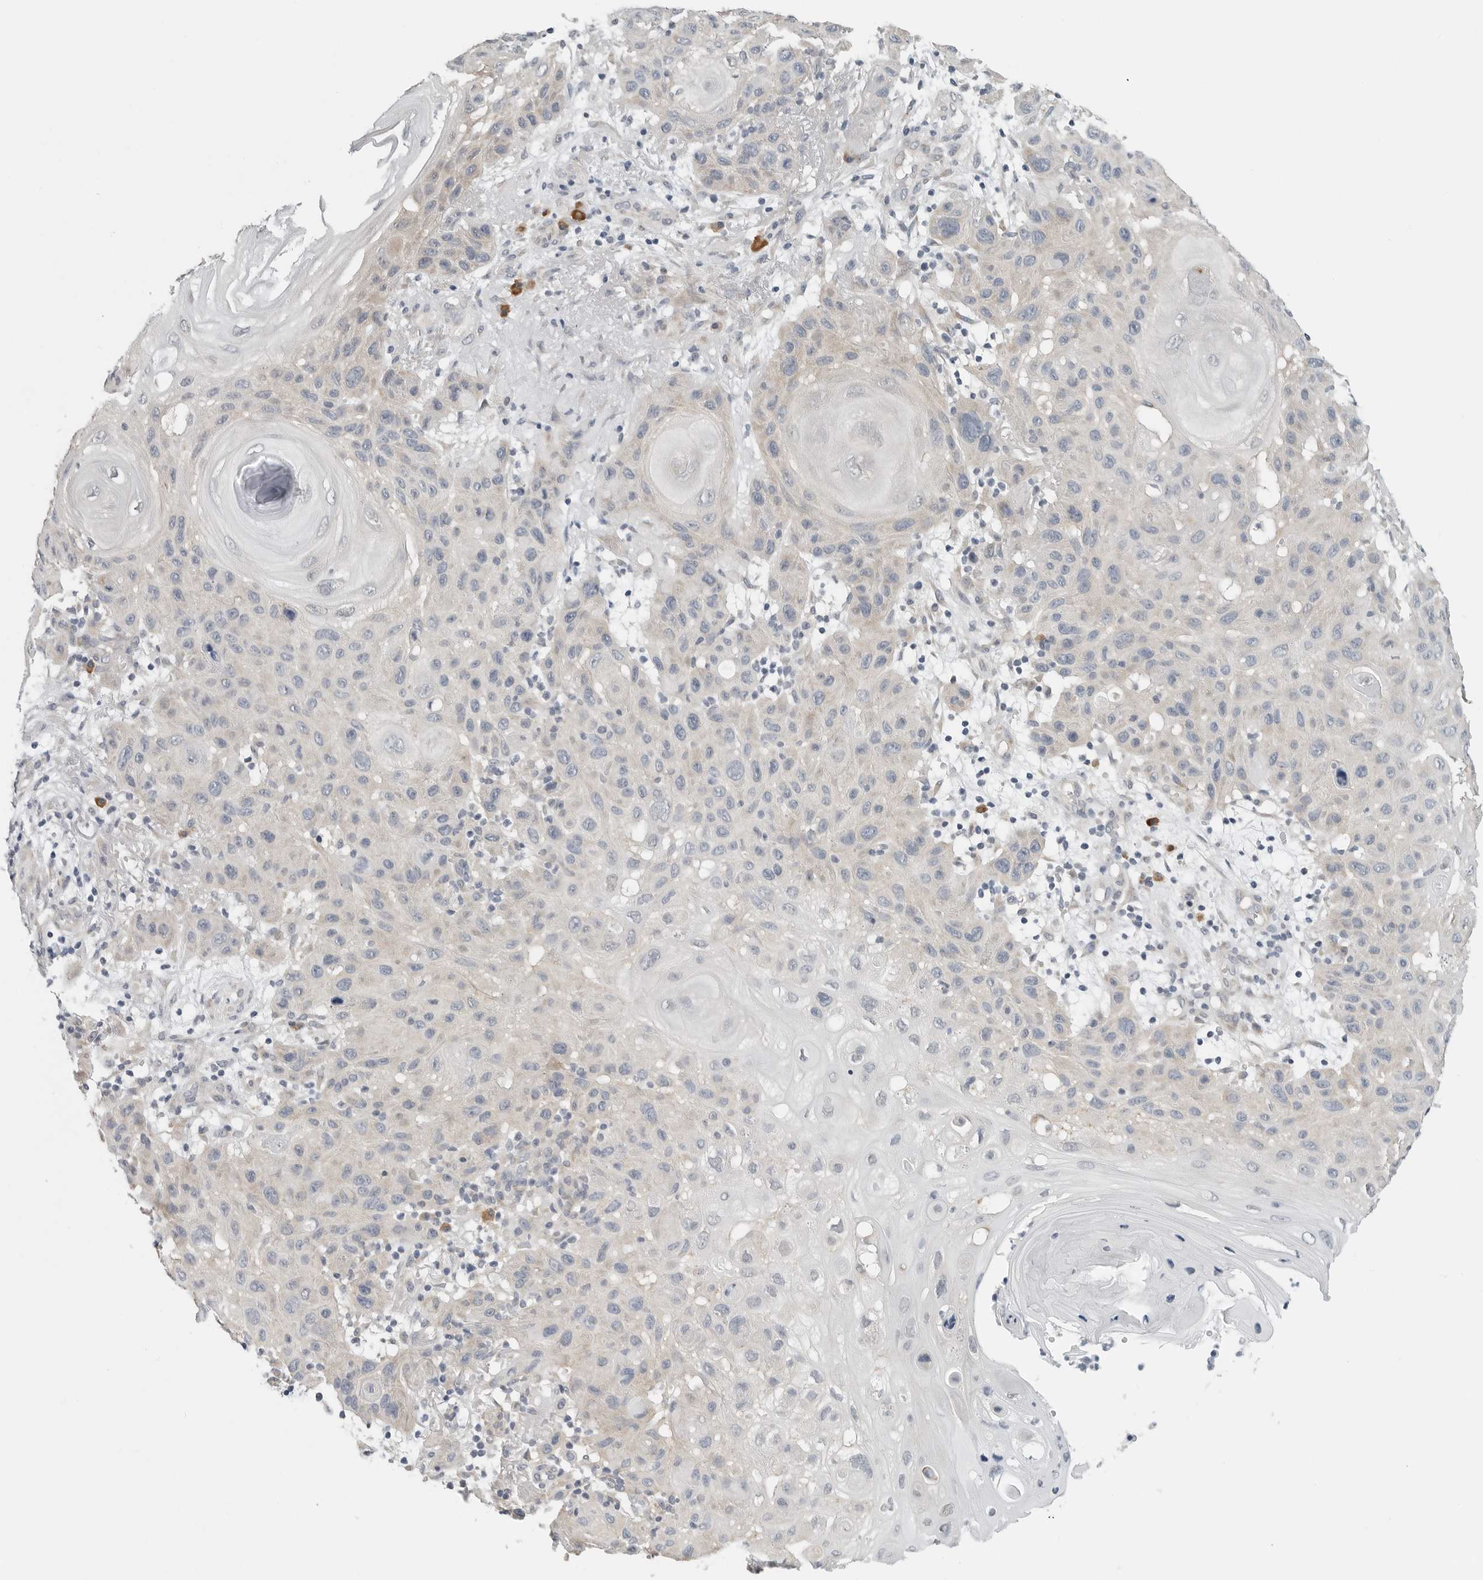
{"staining": {"intensity": "negative", "quantity": "none", "location": "none"}, "tissue": "skin cancer", "cell_type": "Tumor cells", "image_type": "cancer", "snomed": [{"axis": "morphology", "description": "Normal tissue, NOS"}, {"axis": "morphology", "description": "Squamous cell carcinoma, NOS"}, {"axis": "topography", "description": "Skin"}], "caption": "Protein analysis of skin cancer exhibits no significant staining in tumor cells.", "gene": "IL12RB2", "patient": {"sex": "female", "age": 96}}